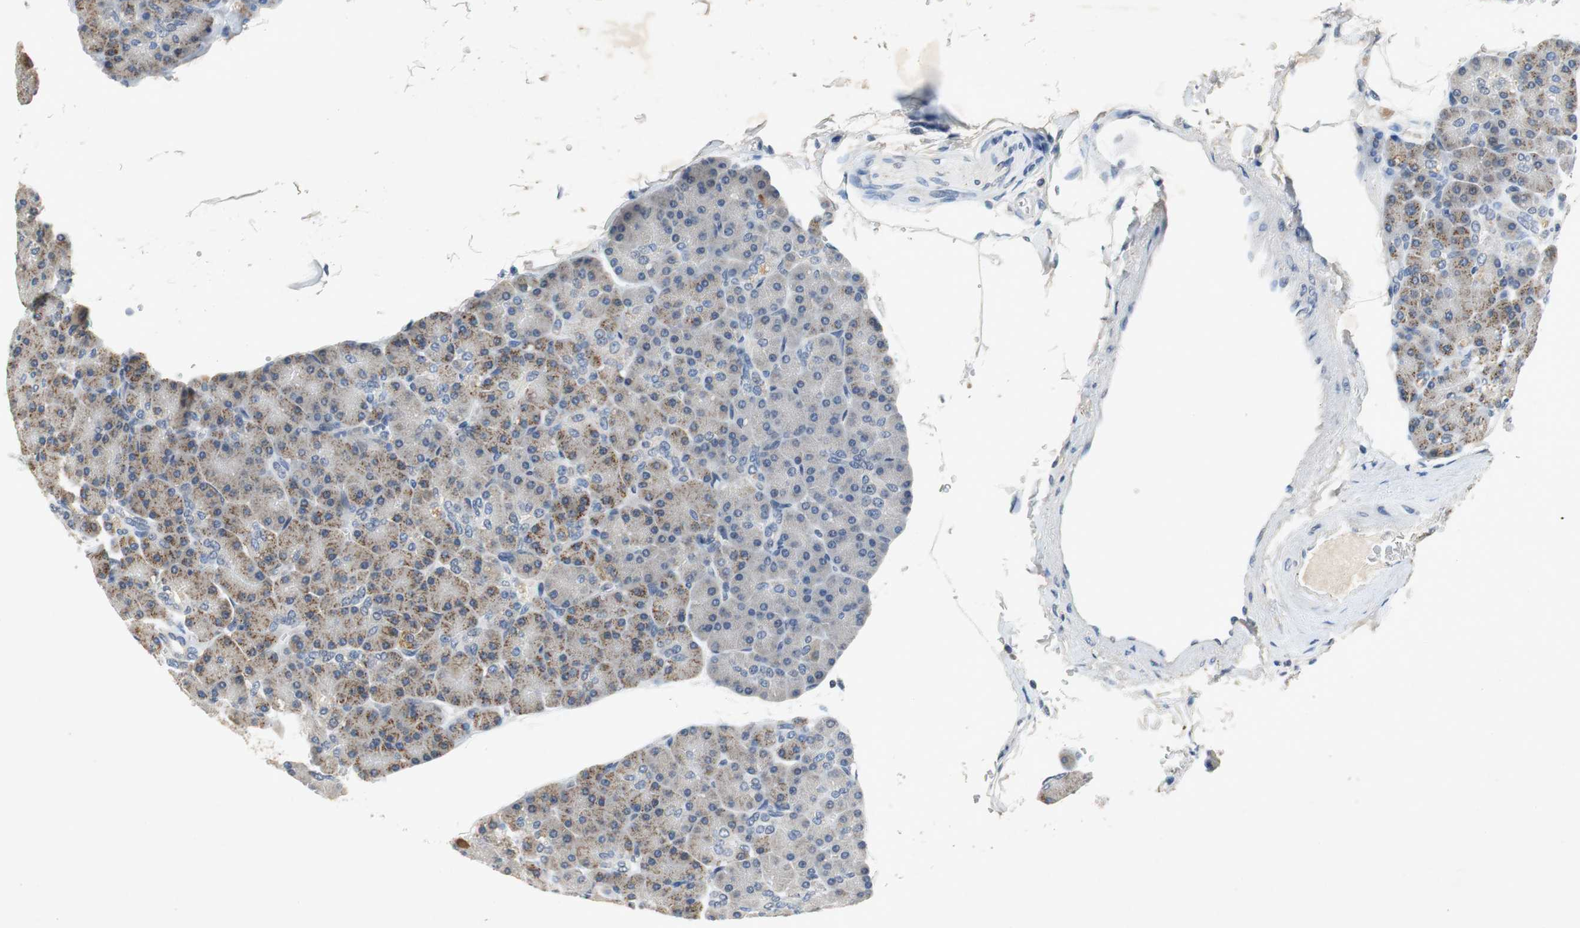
{"staining": {"intensity": "weak", "quantity": "25%-75%", "location": "cytoplasmic/membranous"}, "tissue": "pancreas", "cell_type": "Exocrine glandular cells", "image_type": "normal", "snomed": [{"axis": "morphology", "description": "Normal tissue, NOS"}, {"axis": "topography", "description": "Pancreas"}], "caption": "The image displays staining of unremarkable pancreas, revealing weak cytoplasmic/membranous protein positivity (brown color) within exocrine glandular cells.", "gene": "GLCCI1", "patient": {"sex": "female", "age": 43}}